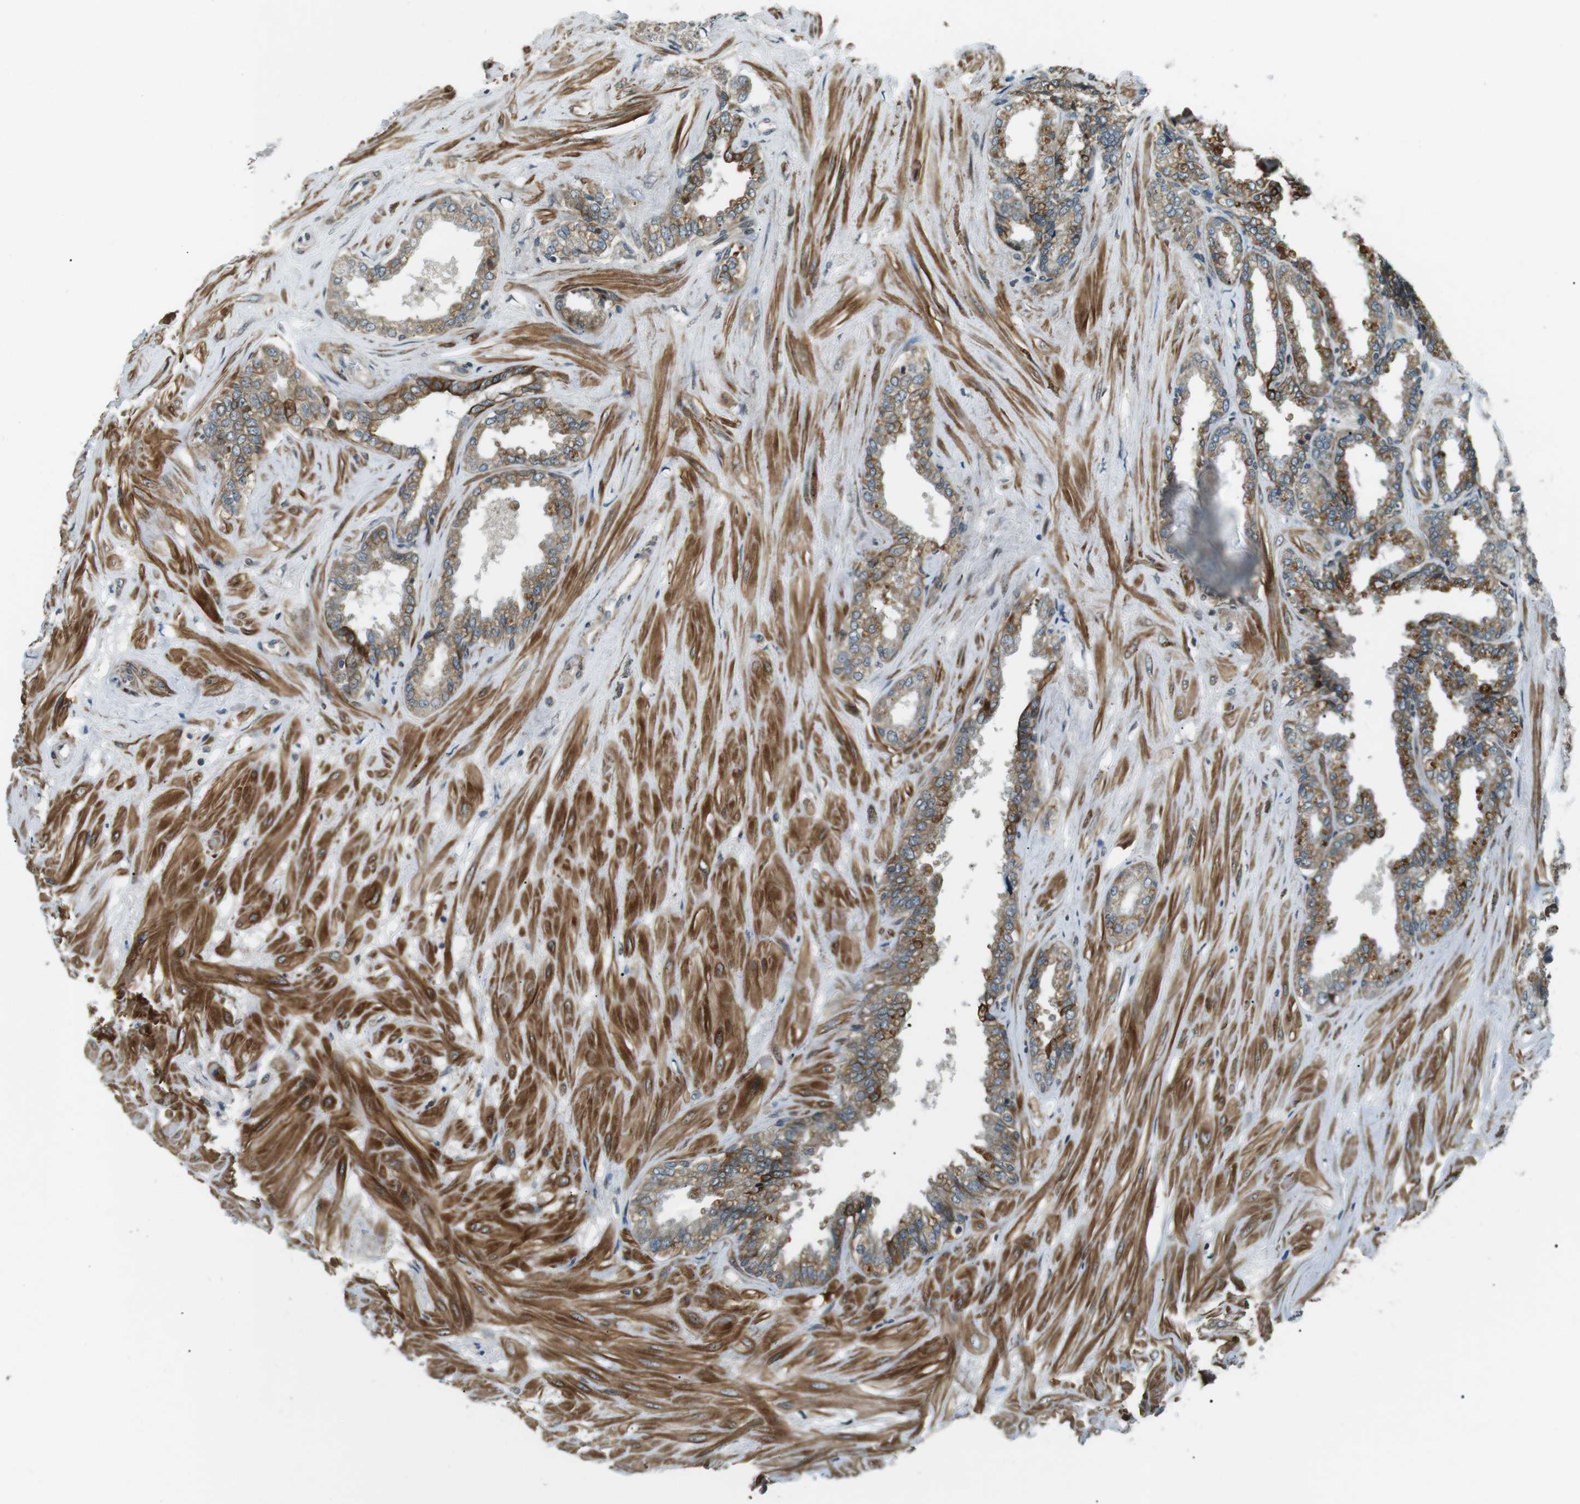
{"staining": {"intensity": "moderate", "quantity": ">75%", "location": "cytoplasmic/membranous"}, "tissue": "seminal vesicle", "cell_type": "Glandular cells", "image_type": "normal", "snomed": [{"axis": "morphology", "description": "Normal tissue, NOS"}, {"axis": "topography", "description": "Seminal veicle"}], "caption": "Brown immunohistochemical staining in normal seminal vesicle exhibits moderate cytoplasmic/membranous positivity in approximately >75% of glandular cells.", "gene": "TMEM74", "patient": {"sex": "male", "age": 46}}